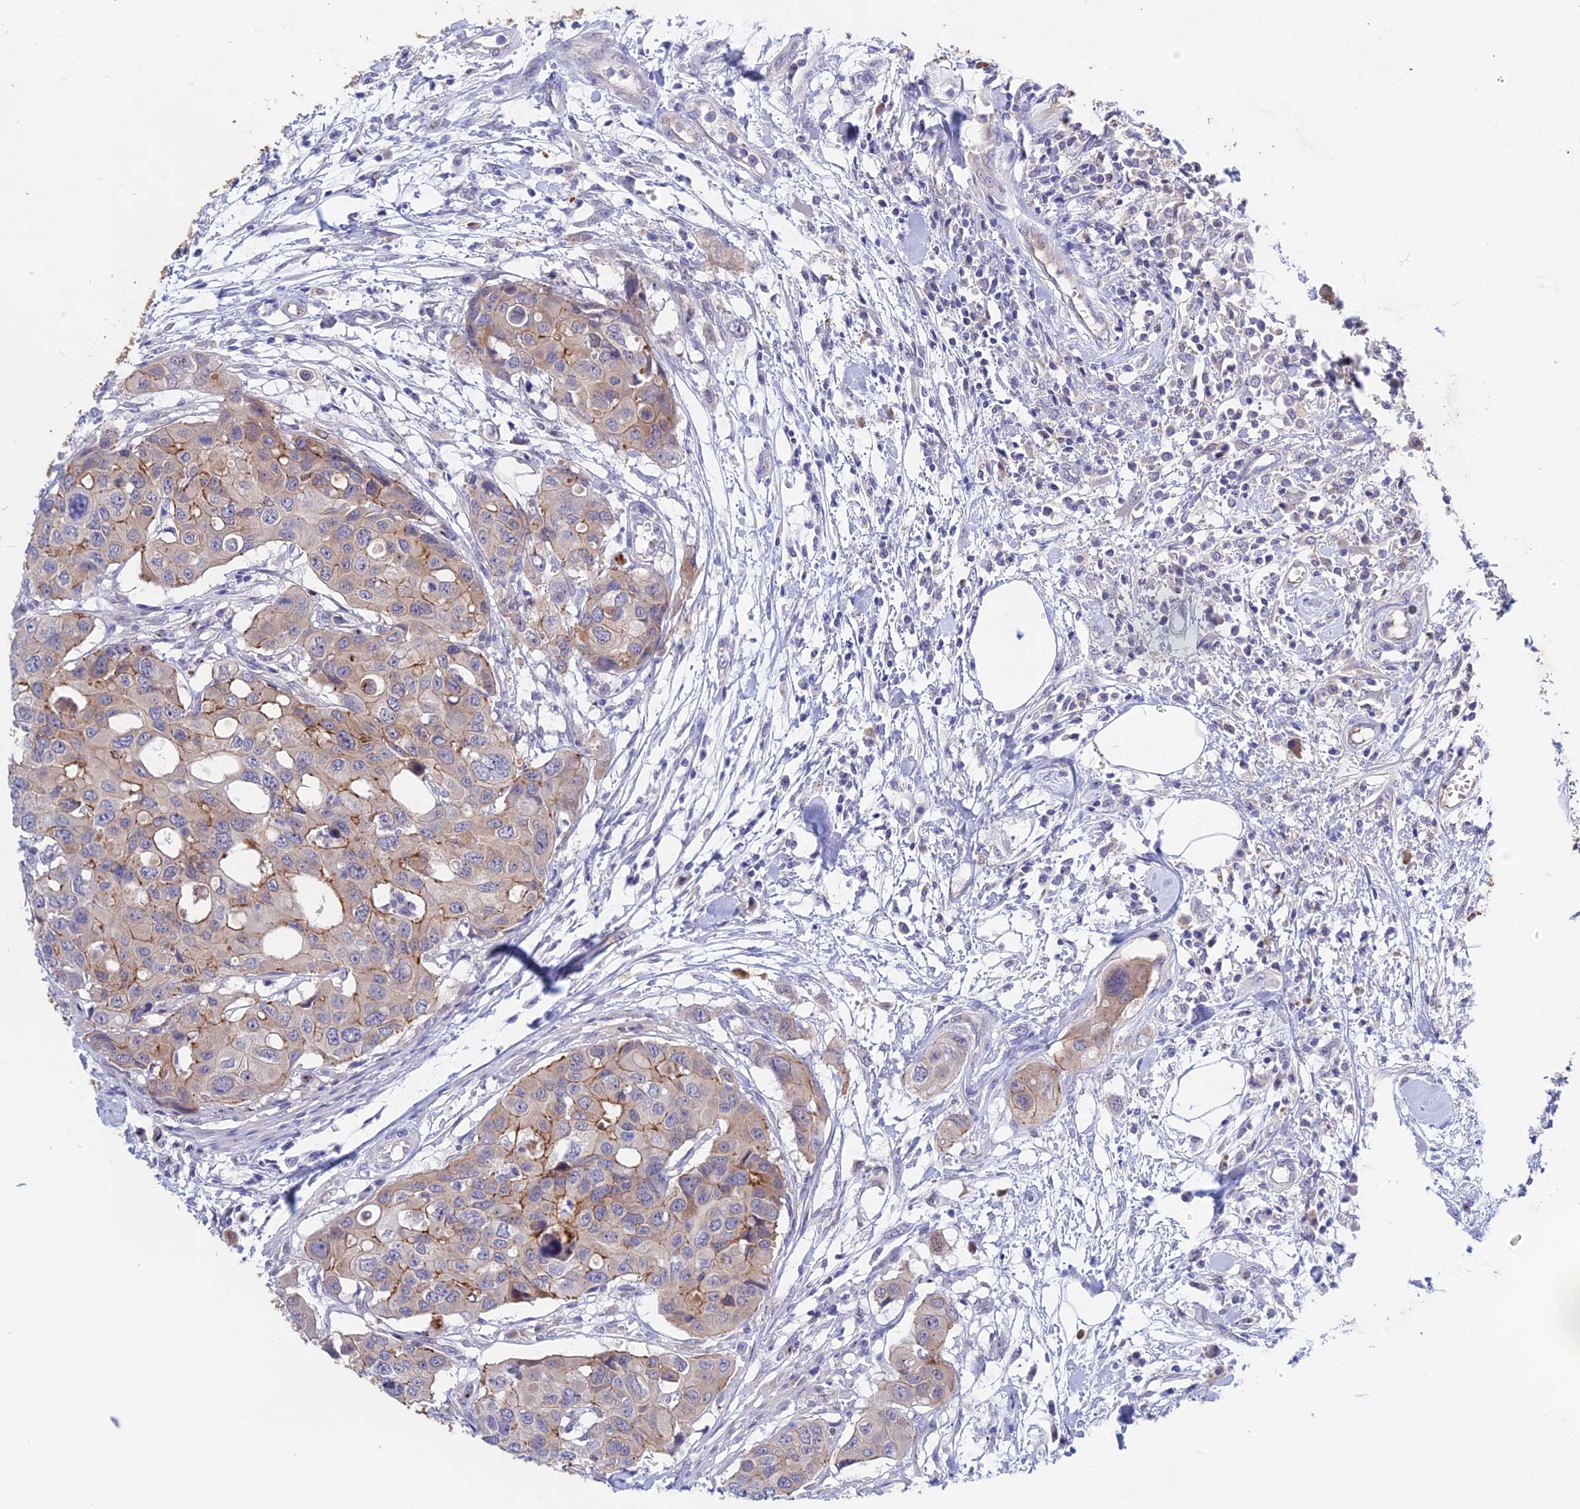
{"staining": {"intensity": "moderate", "quantity": "<25%", "location": "cytoplasmic/membranous"}, "tissue": "colorectal cancer", "cell_type": "Tumor cells", "image_type": "cancer", "snomed": [{"axis": "morphology", "description": "Adenocarcinoma, NOS"}, {"axis": "topography", "description": "Colon"}], "caption": "Human colorectal cancer stained for a protein (brown) displays moderate cytoplasmic/membranous positive positivity in about <25% of tumor cells.", "gene": "GK5", "patient": {"sex": "male", "age": 77}}